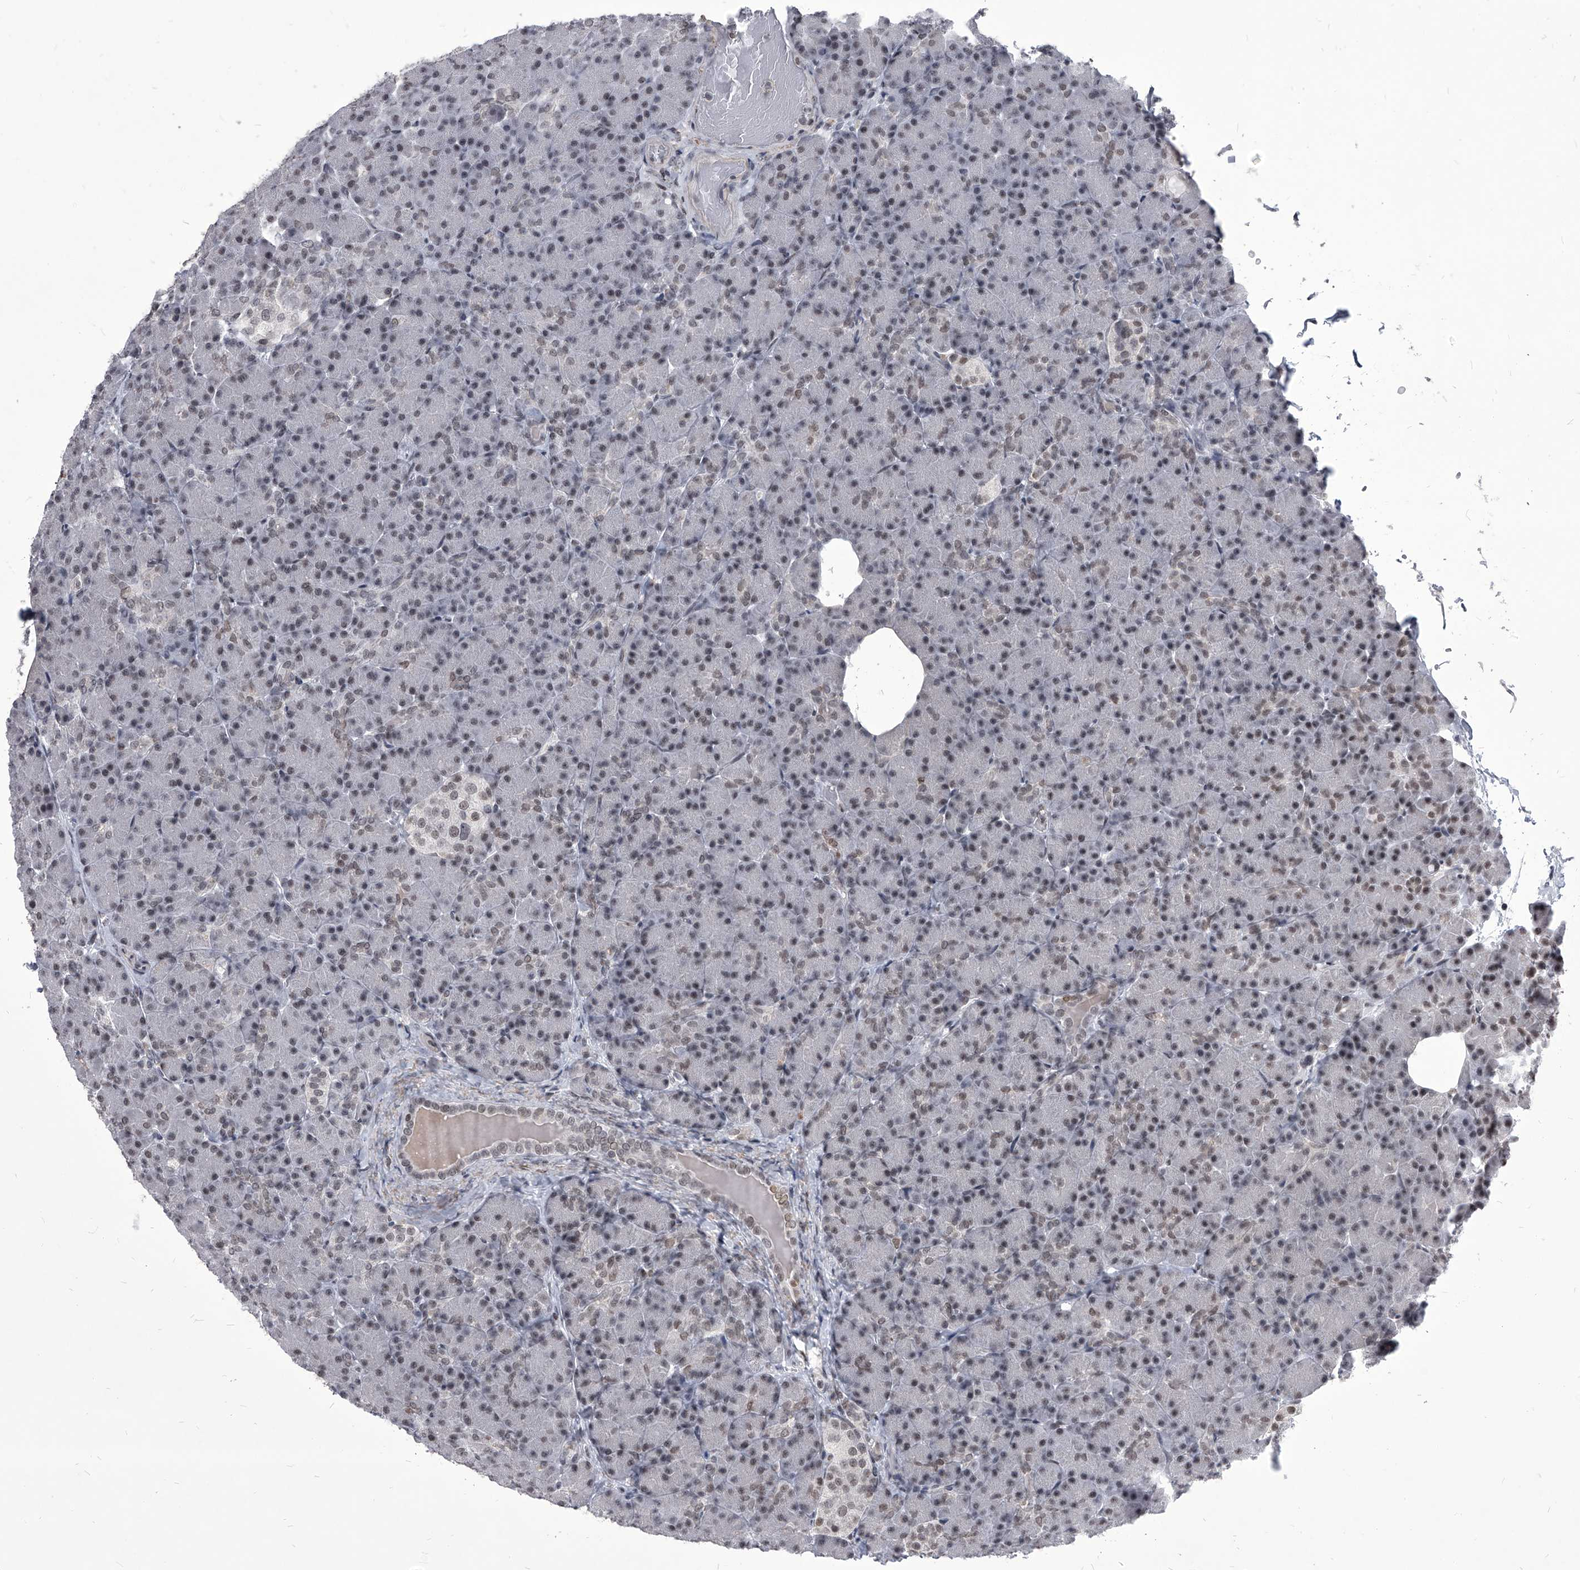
{"staining": {"intensity": "moderate", "quantity": "<25%", "location": "nuclear"}, "tissue": "pancreas", "cell_type": "Exocrine glandular cells", "image_type": "normal", "snomed": [{"axis": "morphology", "description": "Normal tissue, NOS"}, {"axis": "topography", "description": "Pancreas"}], "caption": "Immunohistochemistry (IHC) staining of benign pancreas, which reveals low levels of moderate nuclear expression in about <25% of exocrine glandular cells indicating moderate nuclear protein positivity. The staining was performed using DAB (3,3'-diaminobenzidine) (brown) for protein detection and nuclei were counterstained in hematoxylin (blue).", "gene": "PPIL4", "patient": {"sex": "female", "age": 43}}